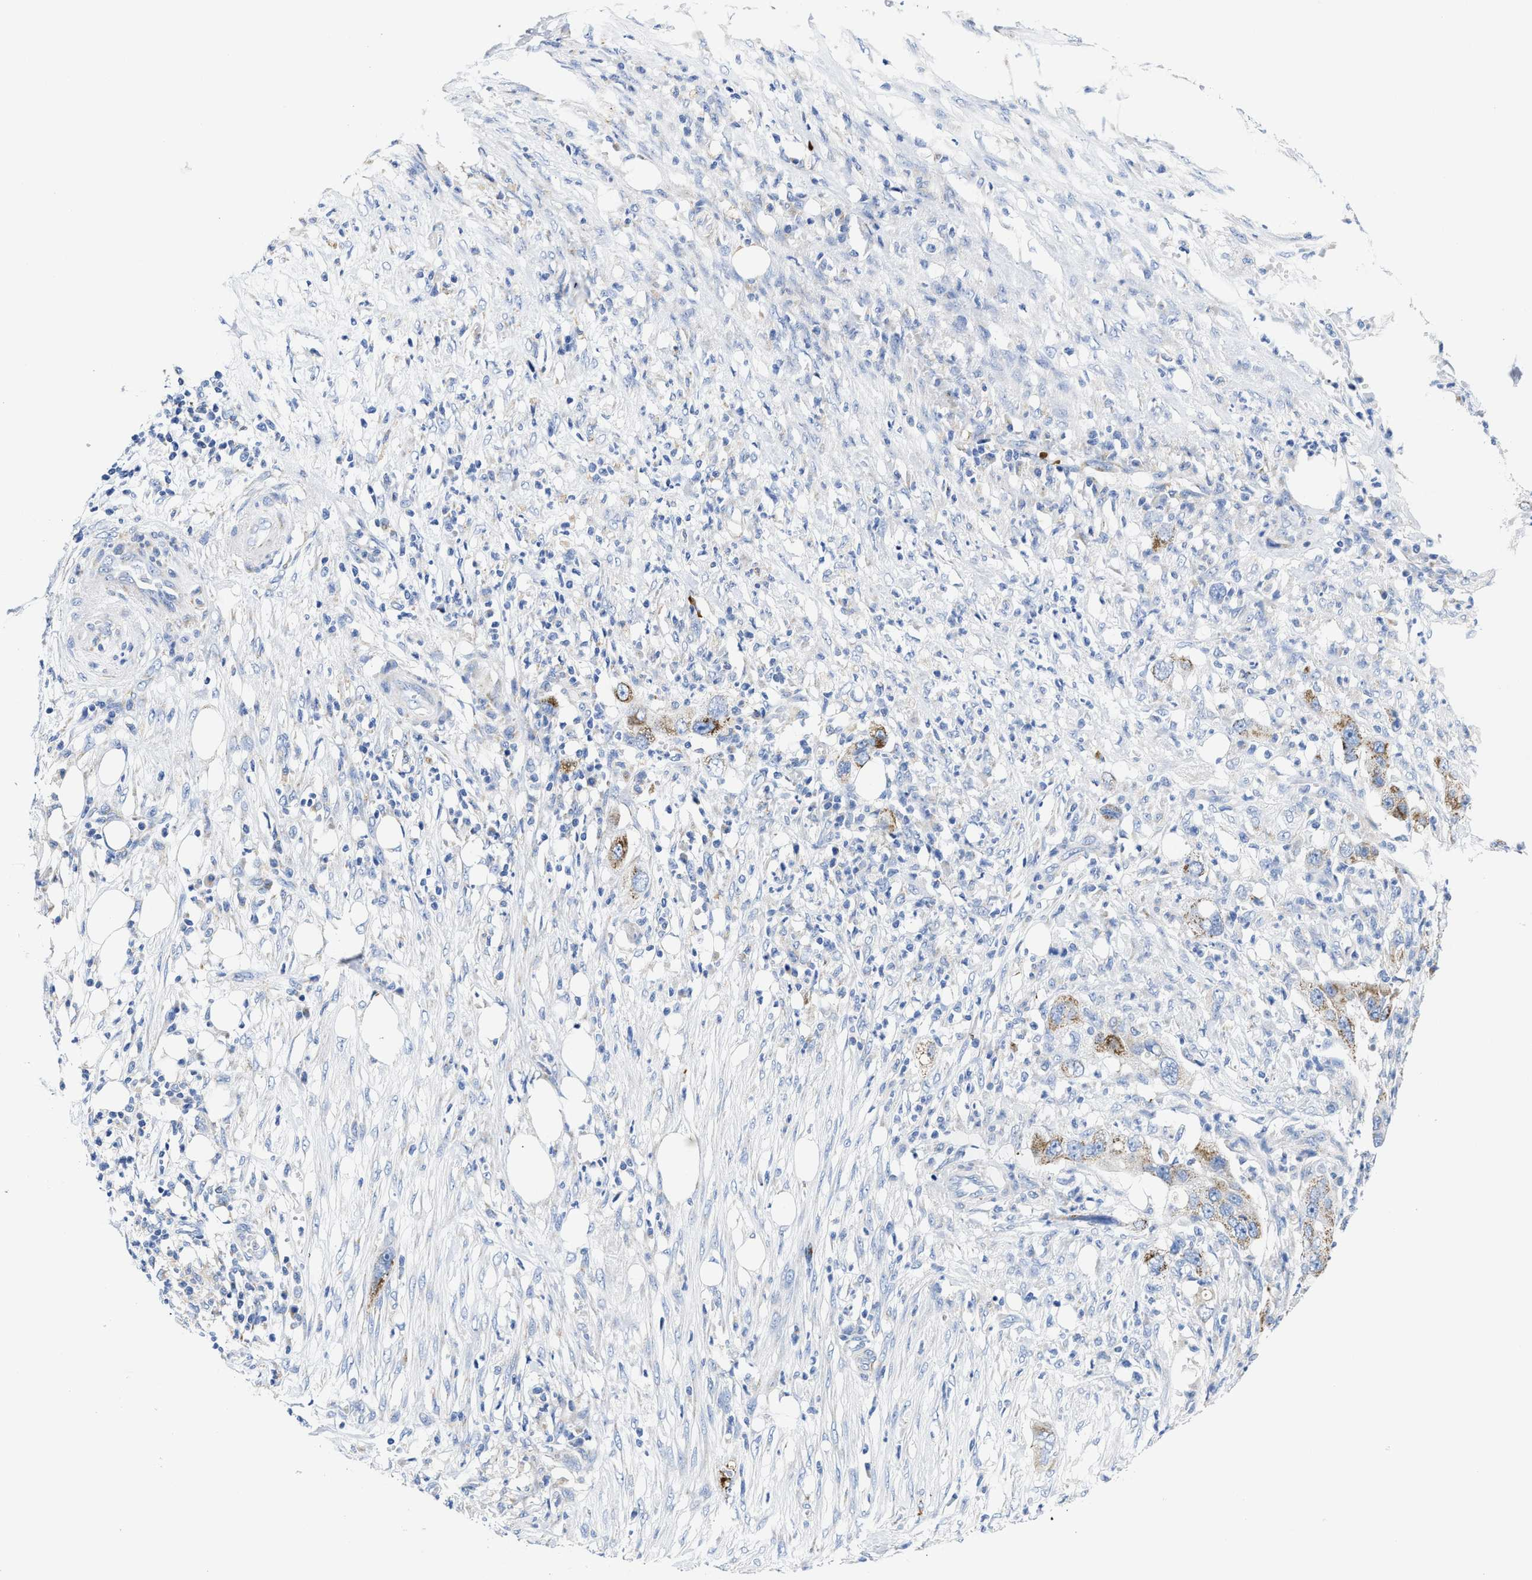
{"staining": {"intensity": "moderate", "quantity": "<25%", "location": "cytoplasmic/membranous"}, "tissue": "pancreatic cancer", "cell_type": "Tumor cells", "image_type": "cancer", "snomed": [{"axis": "morphology", "description": "Adenocarcinoma, NOS"}, {"axis": "topography", "description": "Pancreas"}], "caption": "Protein positivity by immunohistochemistry exhibits moderate cytoplasmic/membranous expression in approximately <25% of tumor cells in pancreatic cancer (adenocarcinoma).", "gene": "TBRG4", "patient": {"sex": "female", "age": 78}}